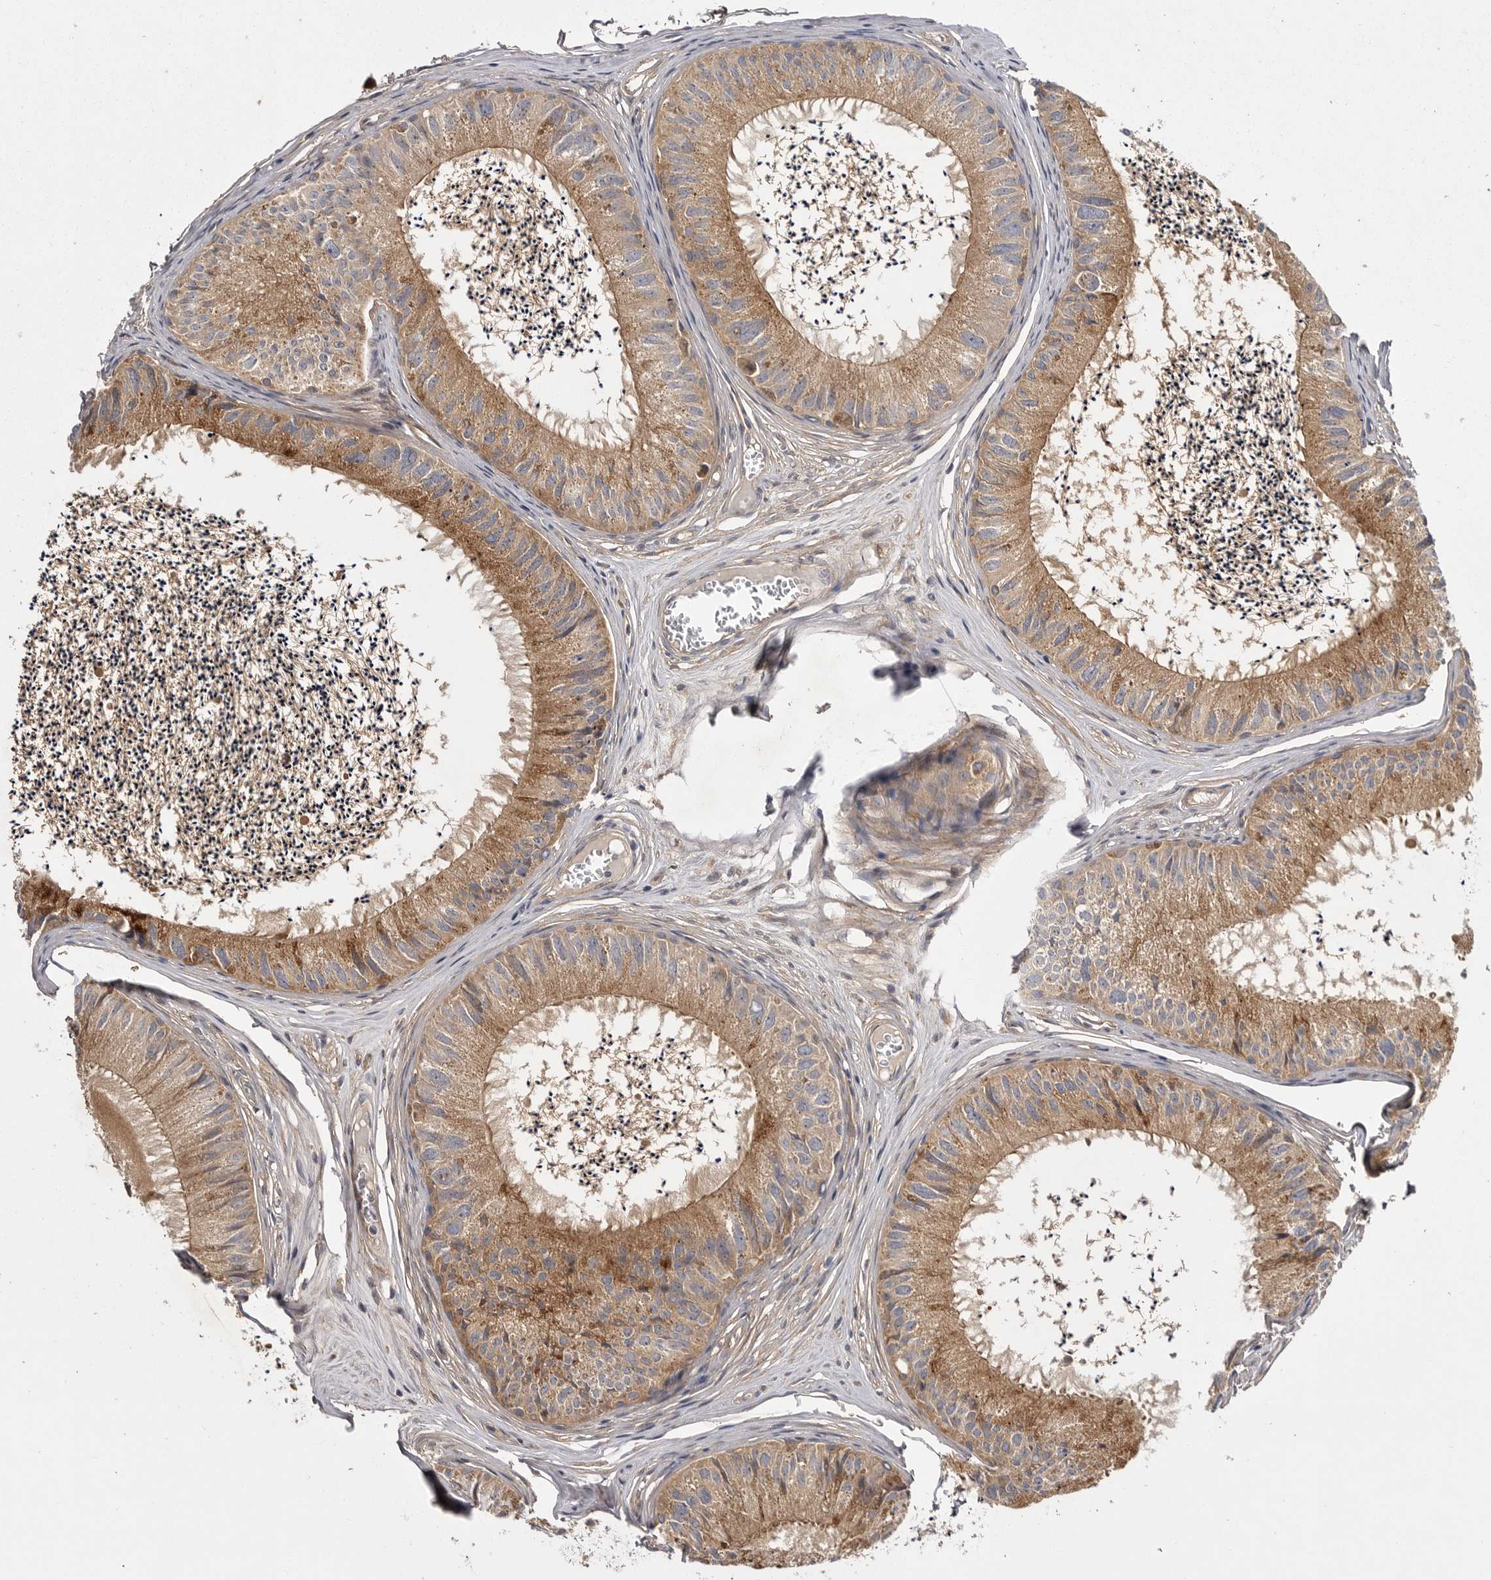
{"staining": {"intensity": "moderate", "quantity": ">75%", "location": "cytoplasmic/membranous"}, "tissue": "epididymis", "cell_type": "Glandular cells", "image_type": "normal", "snomed": [{"axis": "morphology", "description": "Normal tissue, NOS"}, {"axis": "topography", "description": "Epididymis"}], "caption": "Immunohistochemistry (DAB) staining of normal human epididymis shows moderate cytoplasmic/membranous protein staining in about >75% of glandular cells.", "gene": "OSBPL9", "patient": {"sex": "male", "age": 79}}